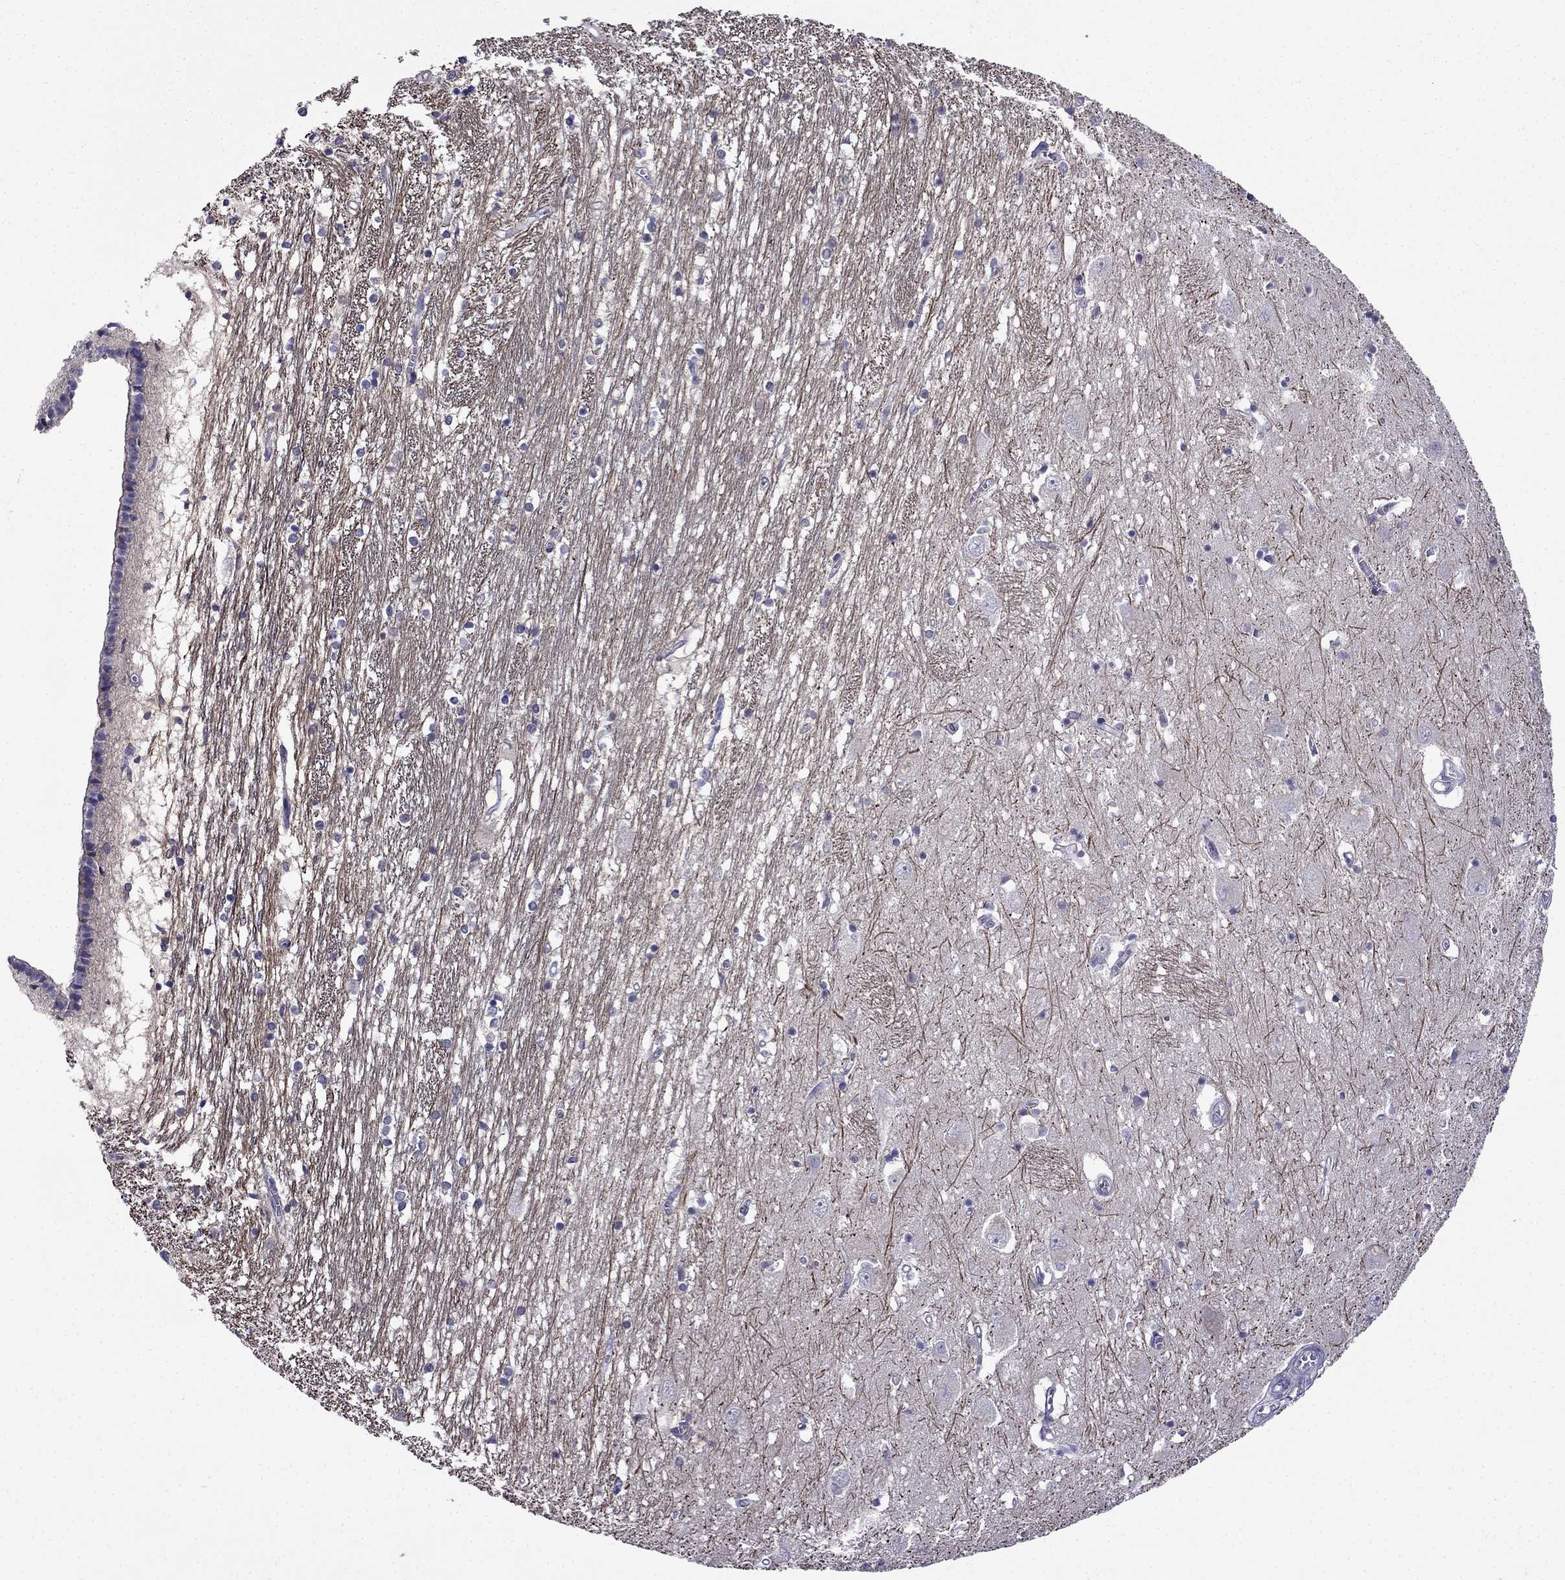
{"staining": {"intensity": "negative", "quantity": "none", "location": "none"}, "tissue": "caudate", "cell_type": "Glial cells", "image_type": "normal", "snomed": [{"axis": "morphology", "description": "Normal tissue, NOS"}, {"axis": "topography", "description": "Lateral ventricle wall"}], "caption": "The micrograph shows no significant positivity in glial cells of caudate.", "gene": "PI16", "patient": {"sex": "female", "age": 71}}